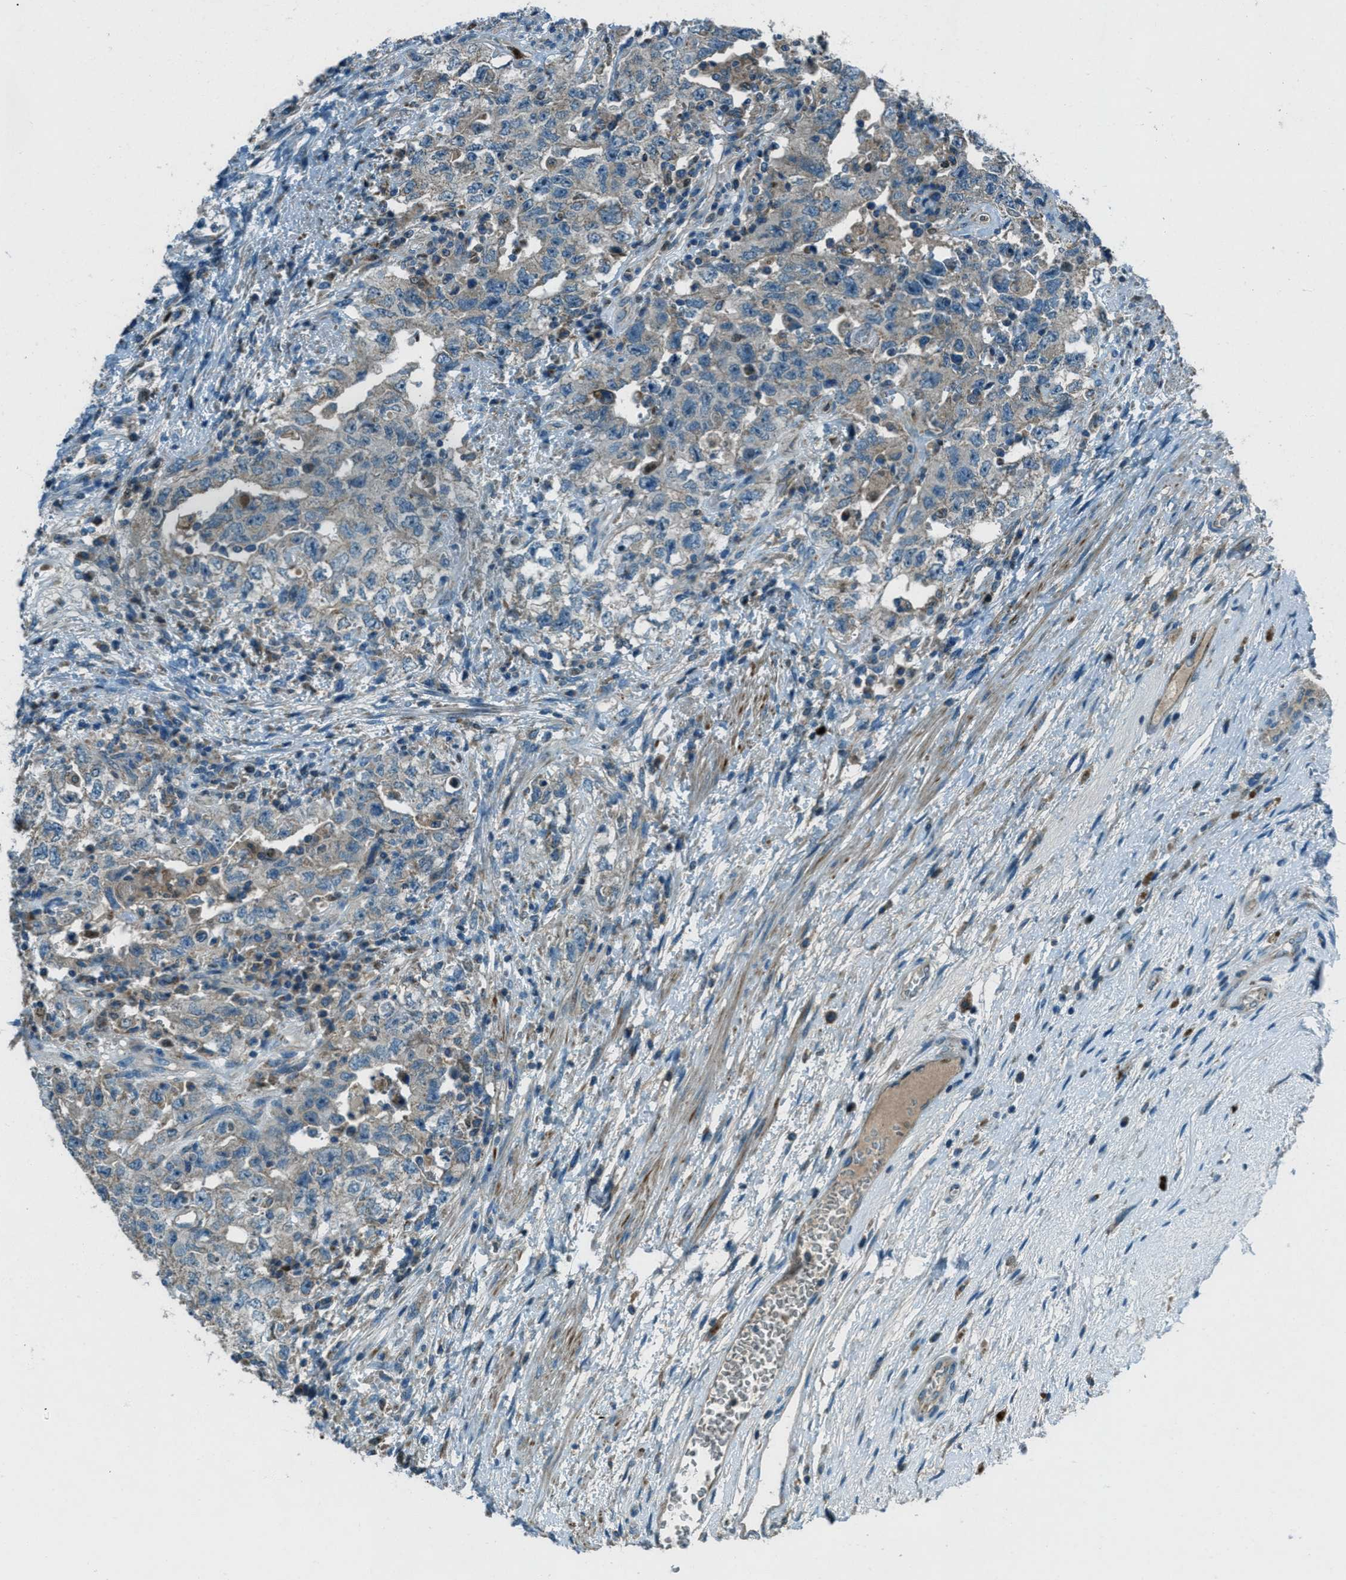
{"staining": {"intensity": "weak", "quantity": "25%-75%", "location": "cytoplasmic/membranous"}, "tissue": "testis cancer", "cell_type": "Tumor cells", "image_type": "cancer", "snomed": [{"axis": "morphology", "description": "Carcinoma, Embryonal, NOS"}, {"axis": "topography", "description": "Testis"}], "caption": "Approximately 25%-75% of tumor cells in human embryonal carcinoma (testis) show weak cytoplasmic/membranous protein positivity as visualized by brown immunohistochemical staining.", "gene": "FAR1", "patient": {"sex": "male", "age": 26}}